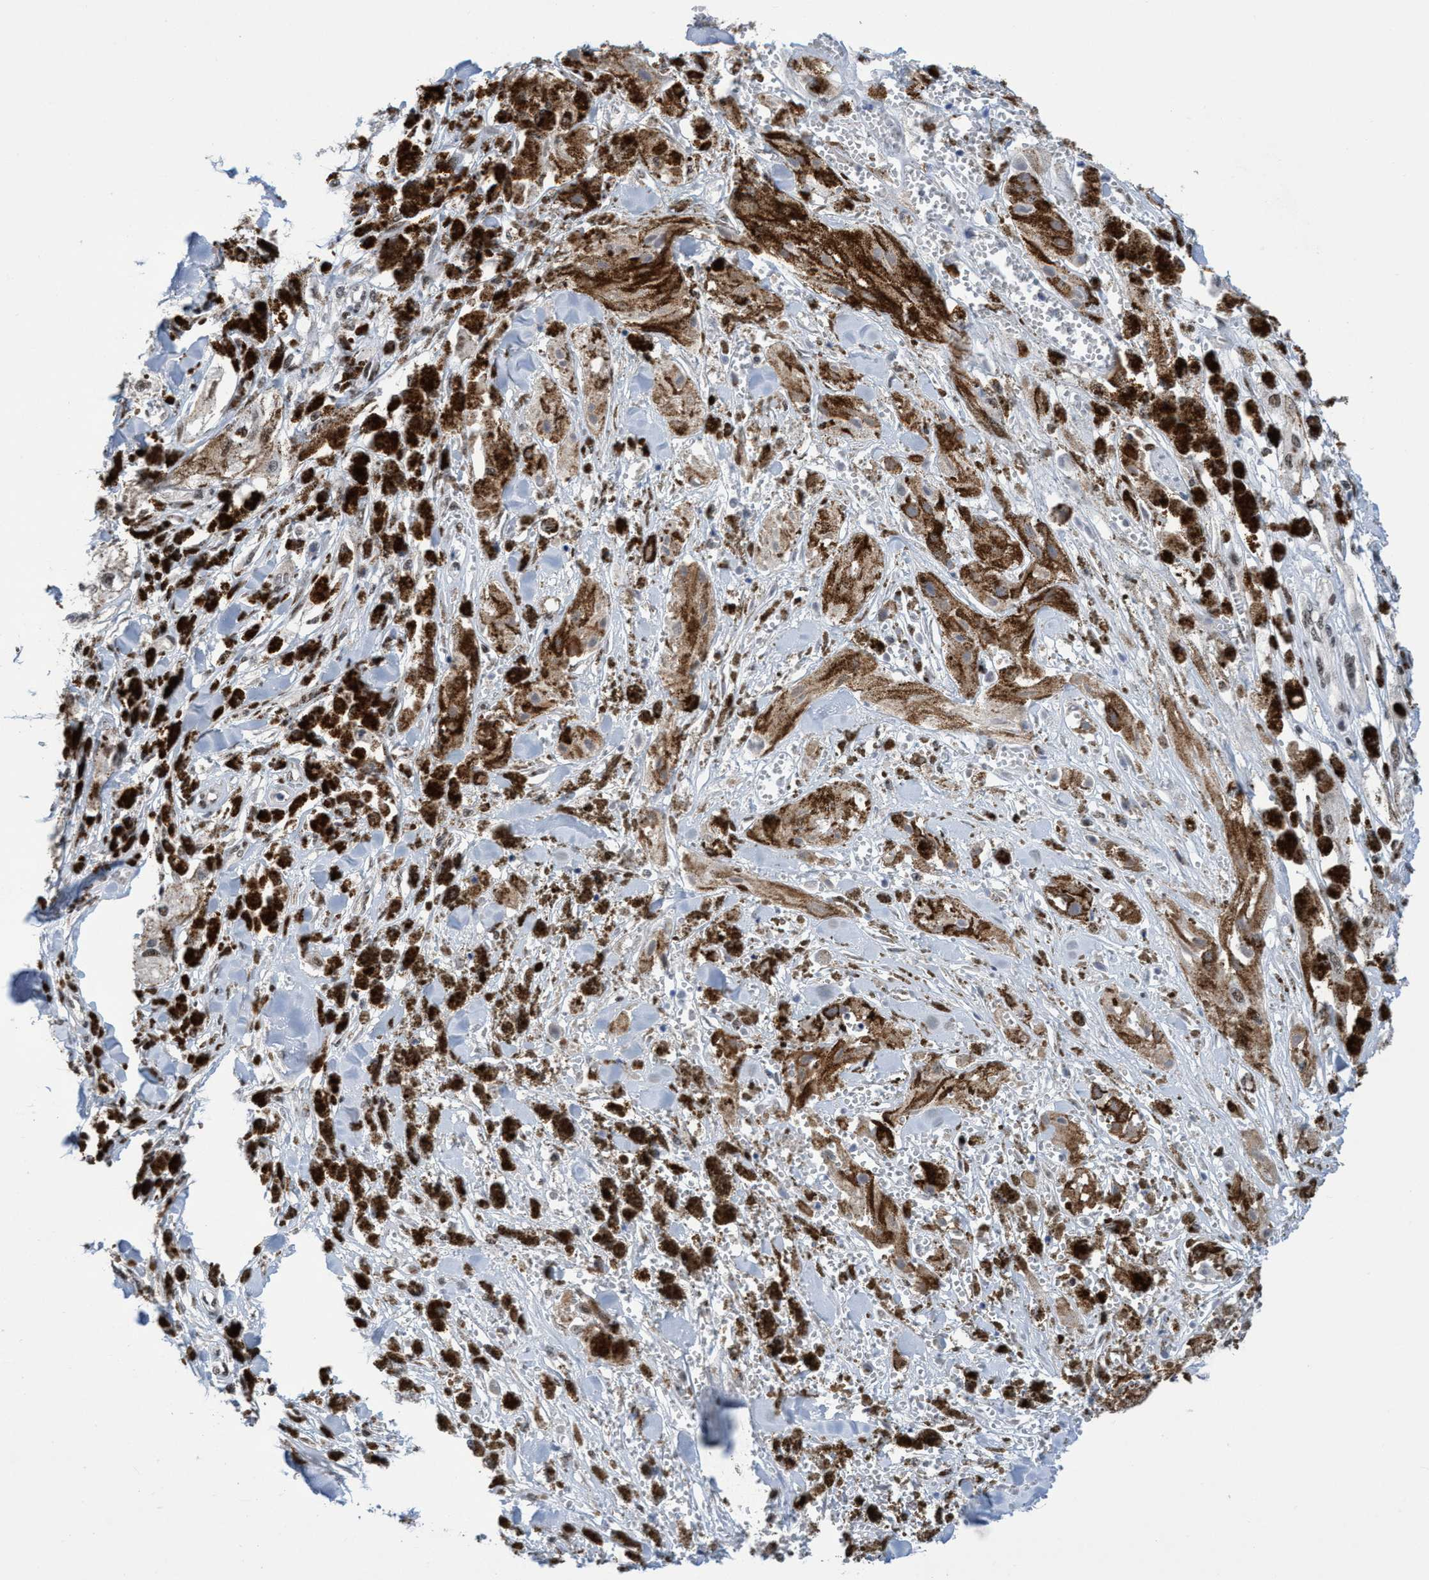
{"staining": {"intensity": "weak", "quantity": "25%-75%", "location": "nuclear"}, "tissue": "melanoma", "cell_type": "Tumor cells", "image_type": "cancer", "snomed": [{"axis": "morphology", "description": "Malignant melanoma, NOS"}, {"axis": "topography", "description": "Skin"}], "caption": "High-power microscopy captured an IHC image of melanoma, revealing weak nuclear expression in about 25%-75% of tumor cells.", "gene": "C9orf78", "patient": {"sex": "male", "age": 88}}